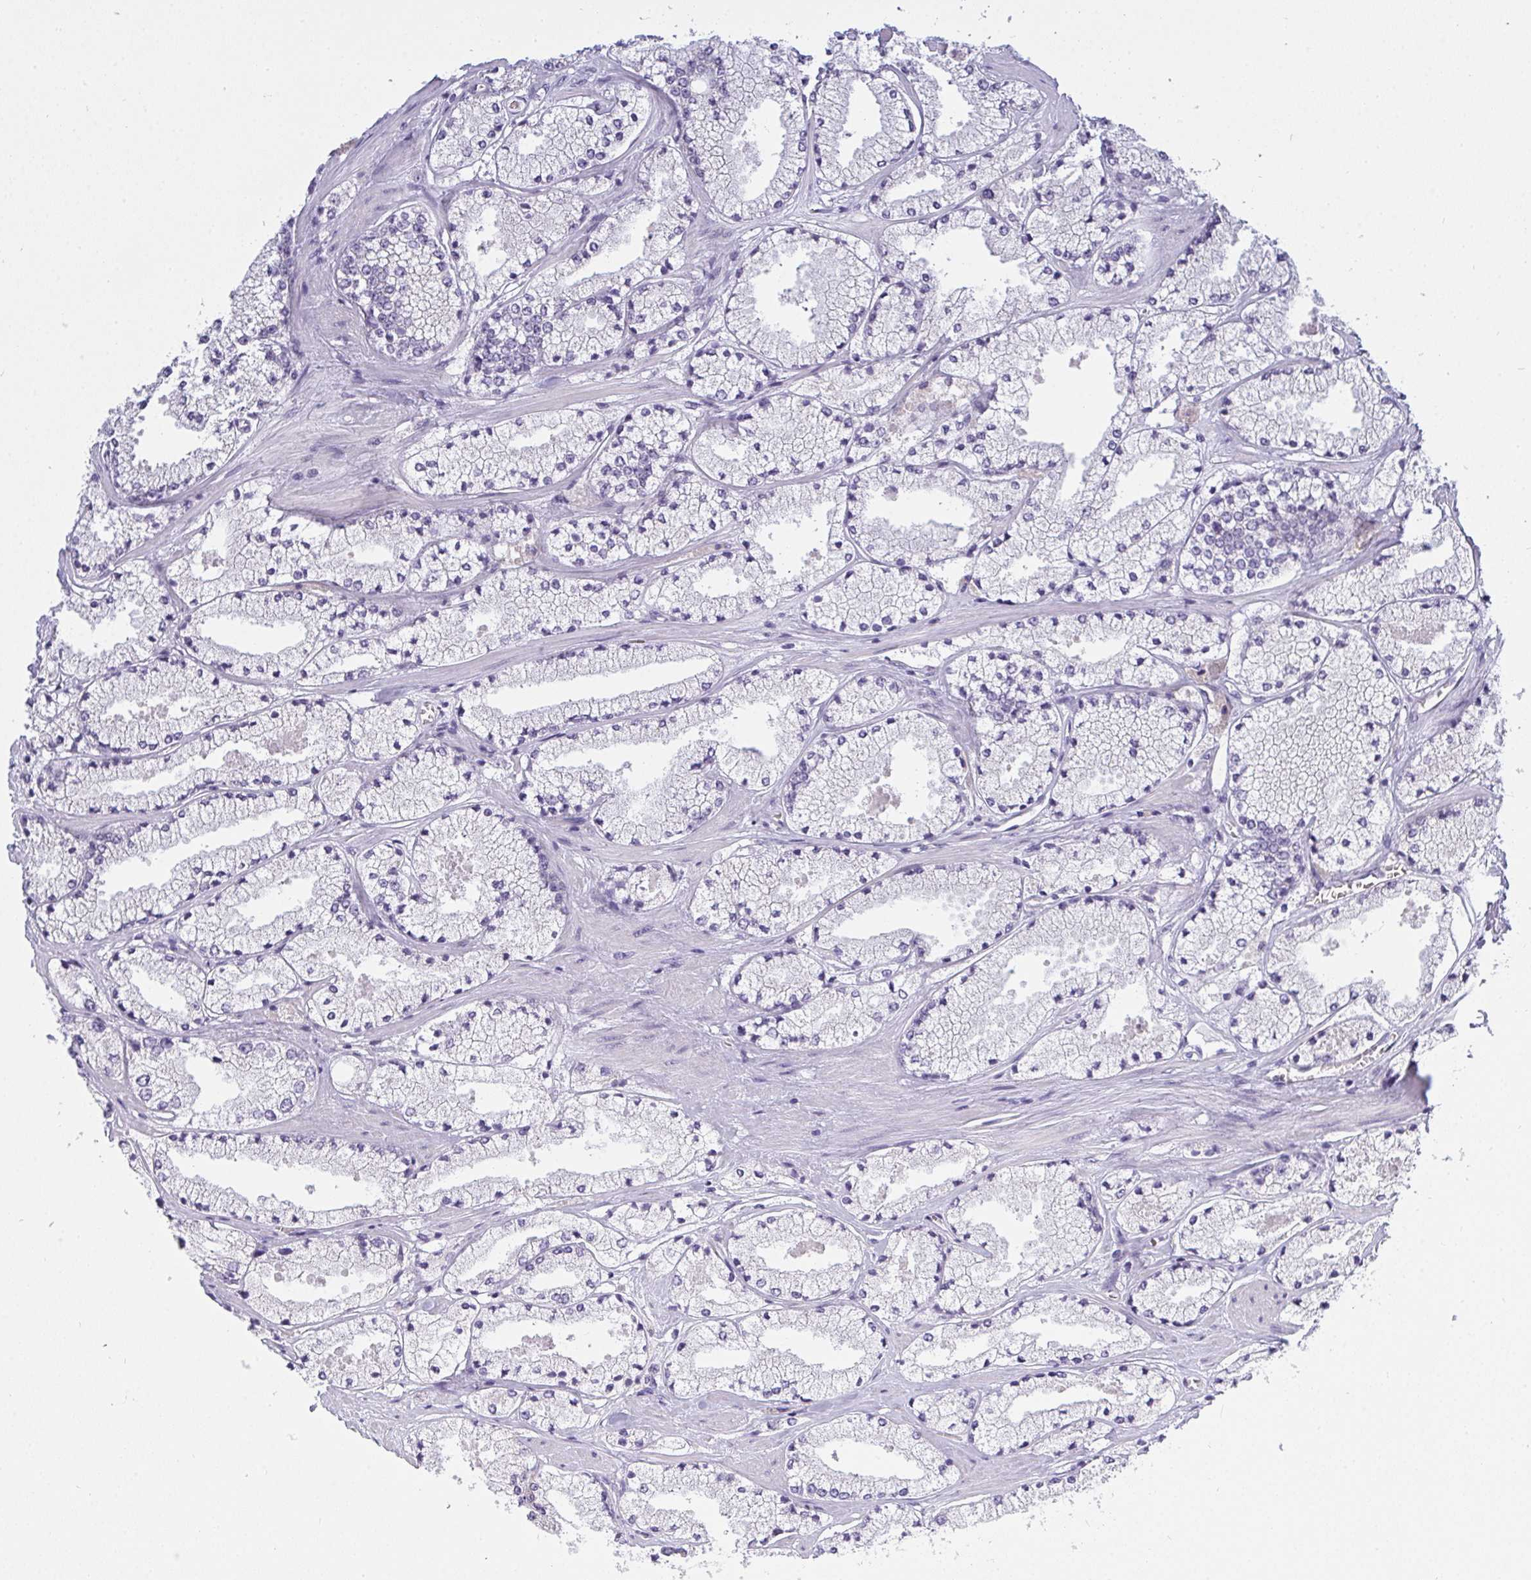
{"staining": {"intensity": "negative", "quantity": "none", "location": "none"}, "tissue": "prostate cancer", "cell_type": "Tumor cells", "image_type": "cancer", "snomed": [{"axis": "morphology", "description": "Adenocarcinoma, High grade"}, {"axis": "topography", "description": "Prostate"}], "caption": "This histopathology image is of prostate cancer (adenocarcinoma (high-grade)) stained with IHC to label a protein in brown with the nuclei are counter-stained blue. There is no positivity in tumor cells.", "gene": "GSDMB", "patient": {"sex": "male", "age": 63}}